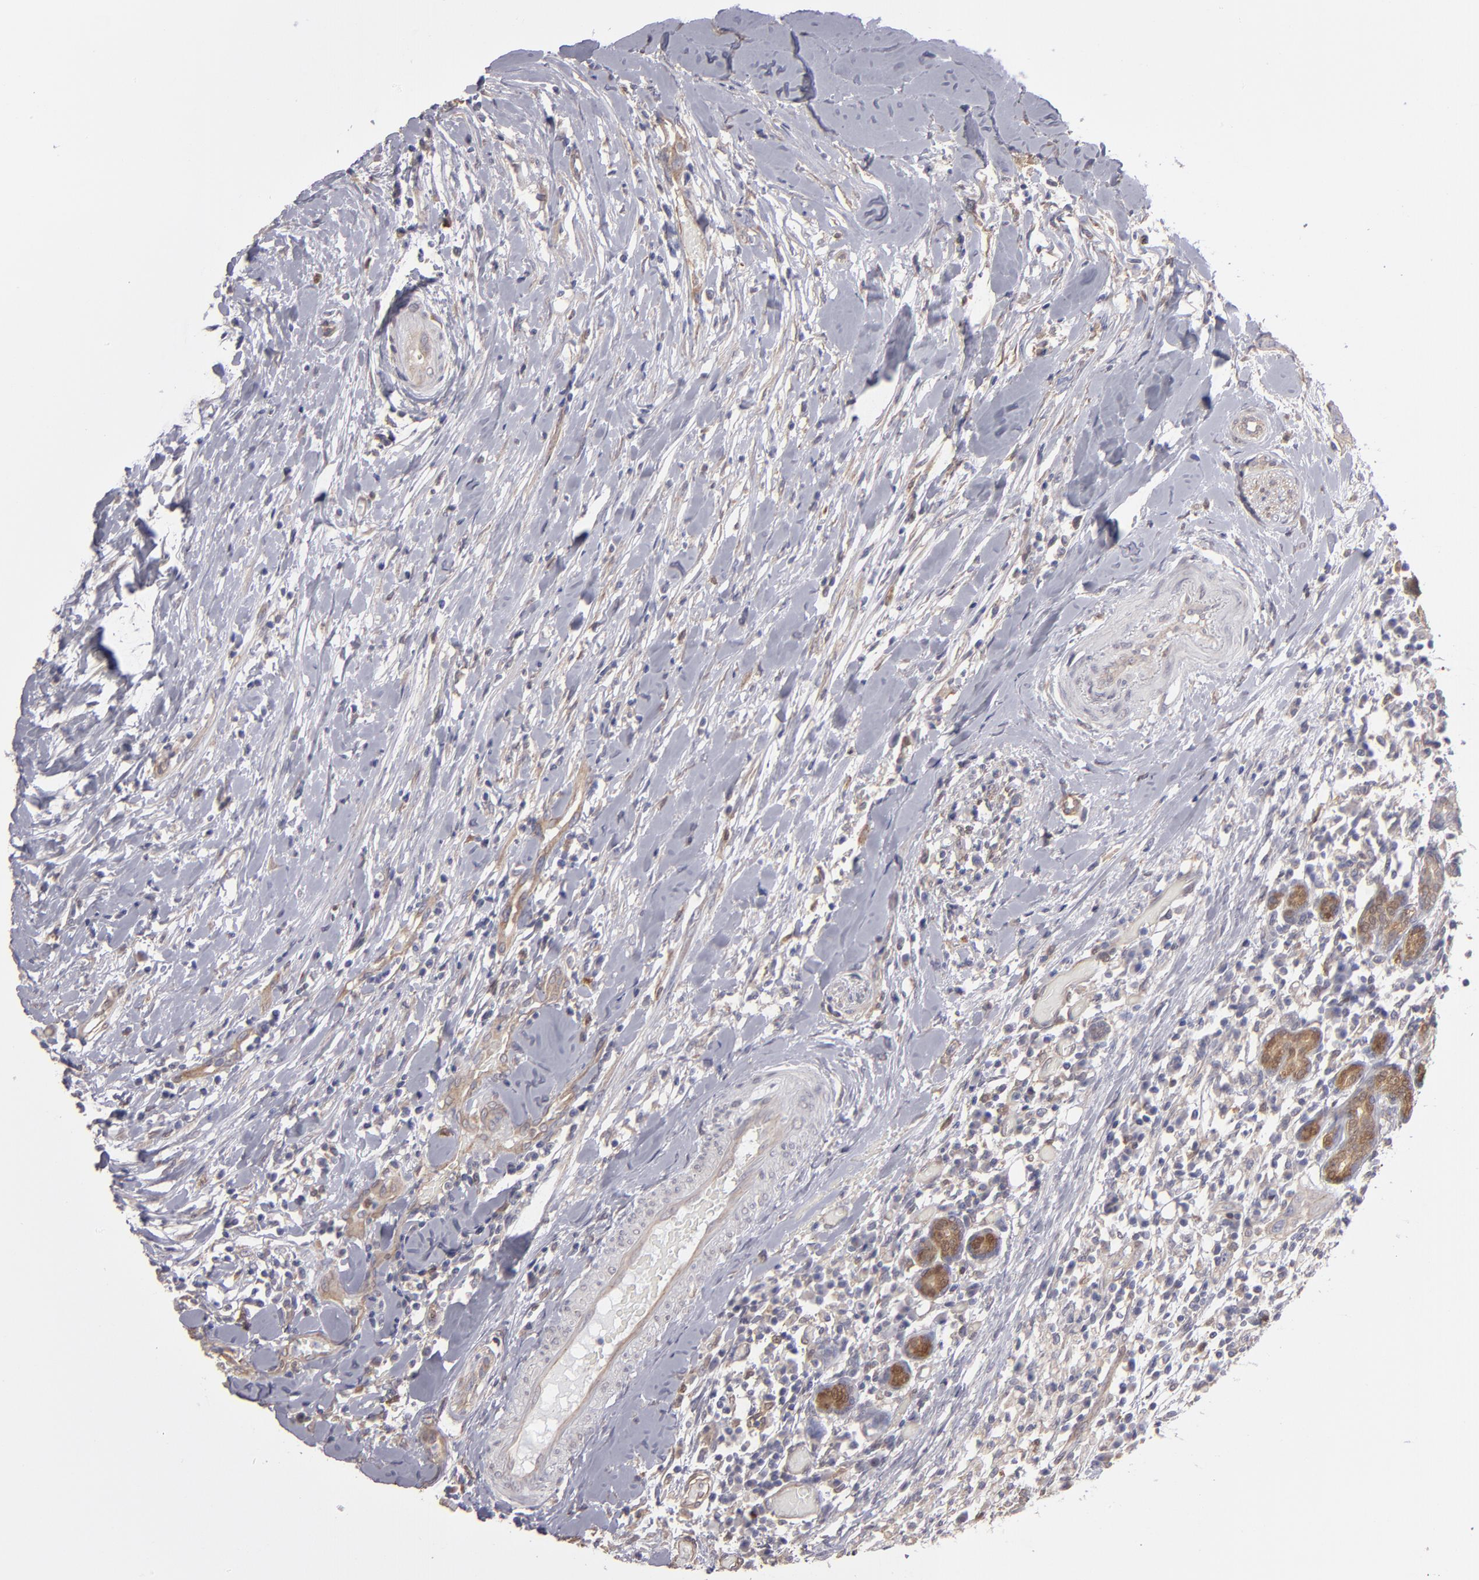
{"staining": {"intensity": "weak", "quantity": ">75%", "location": "cytoplasmic/membranous"}, "tissue": "head and neck cancer", "cell_type": "Tumor cells", "image_type": "cancer", "snomed": [{"axis": "morphology", "description": "Neoplasm, malignant, NOS"}, {"axis": "topography", "description": "Salivary gland"}, {"axis": "topography", "description": "Head-Neck"}], "caption": "Malignant neoplasm (head and neck) stained with a brown dye displays weak cytoplasmic/membranous positive positivity in about >75% of tumor cells.", "gene": "NDRG2", "patient": {"sex": "male", "age": 43}}